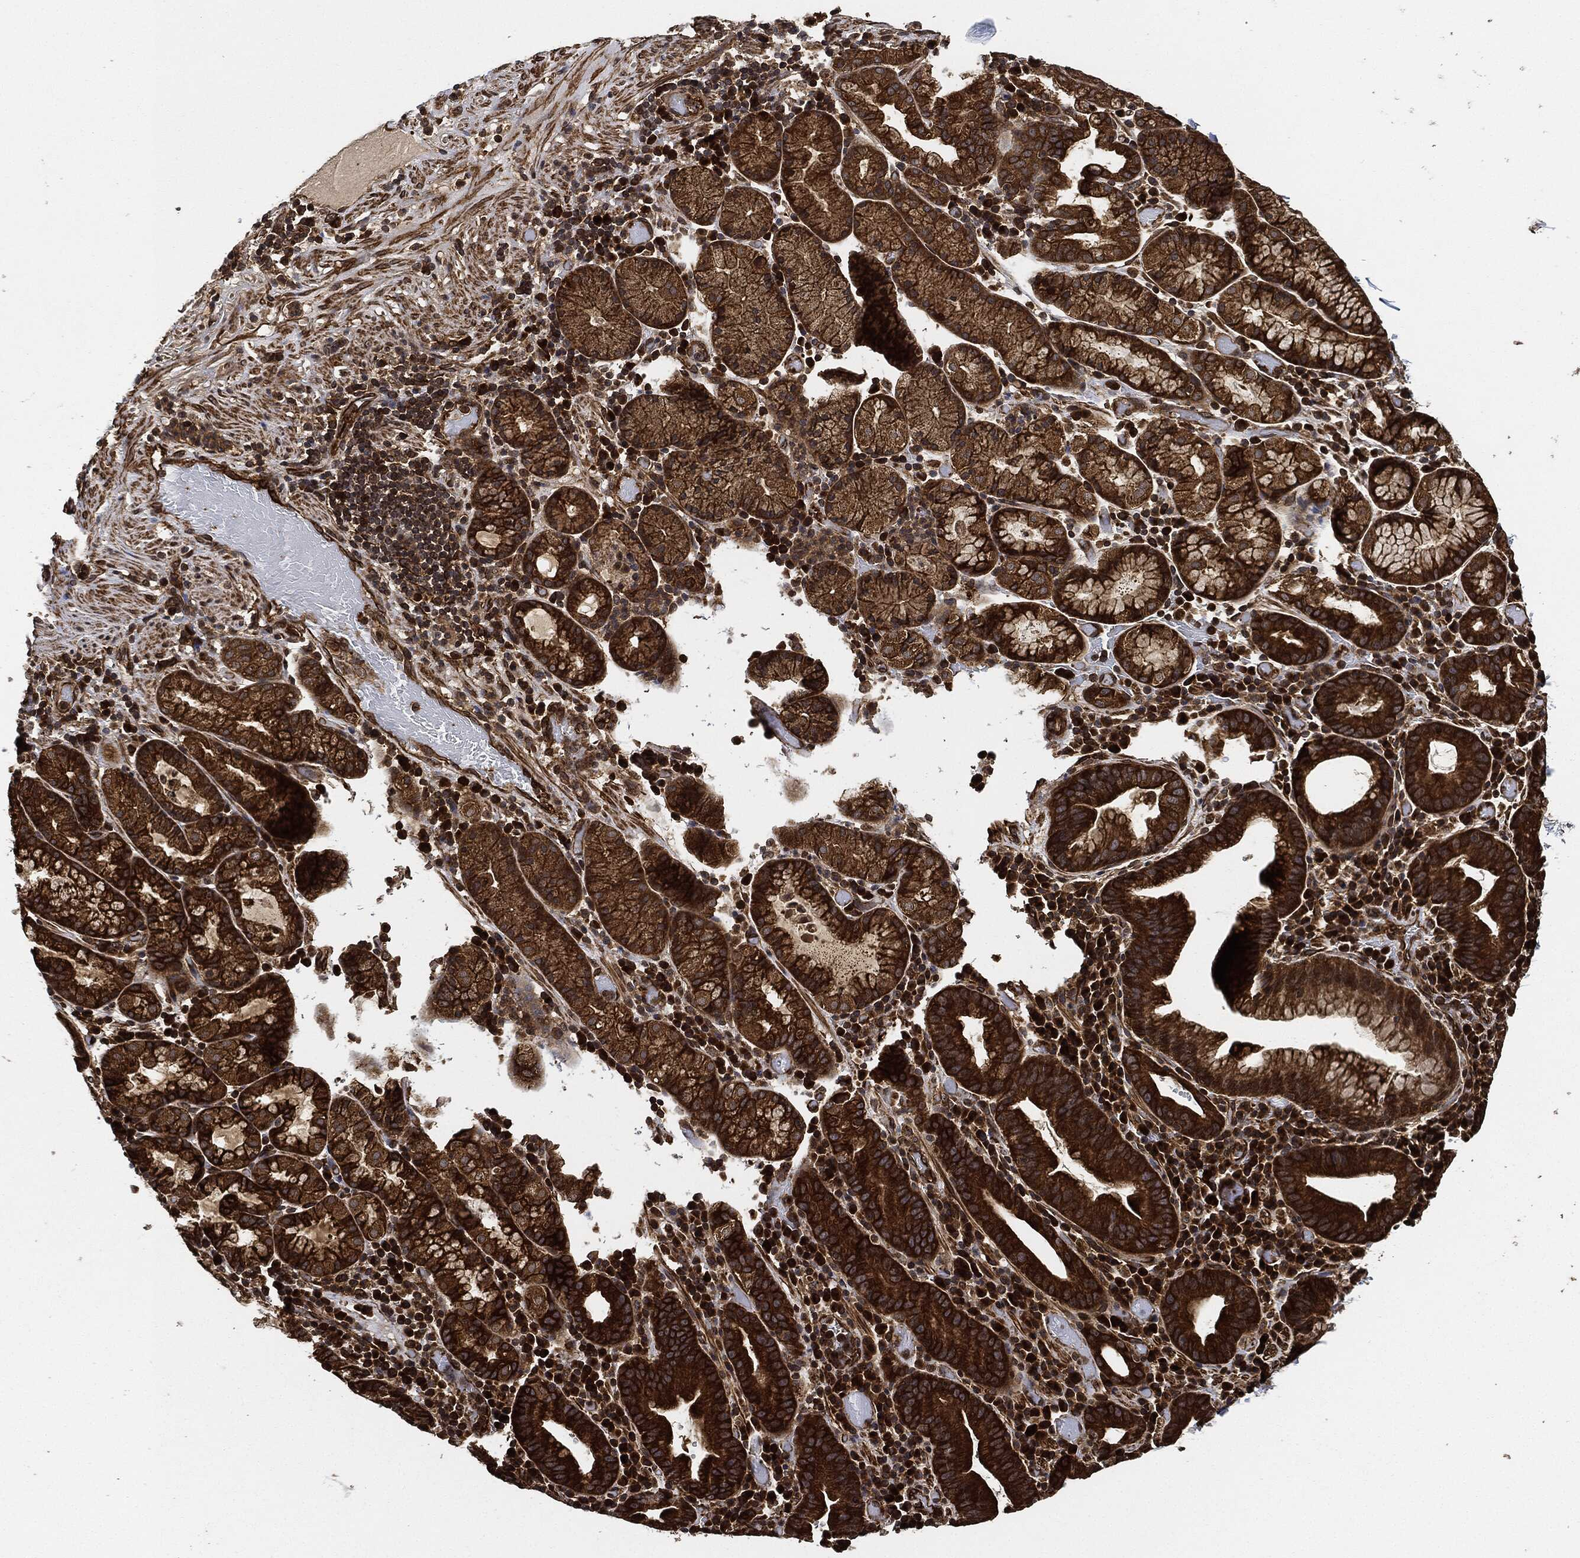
{"staining": {"intensity": "strong", "quantity": ">75%", "location": "cytoplasmic/membranous"}, "tissue": "stomach cancer", "cell_type": "Tumor cells", "image_type": "cancer", "snomed": [{"axis": "morphology", "description": "Adenocarcinoma, NOS"}, {"axis": "topography", "description": "Stomach"}], "caption": "A brown stain highlights strong cytoplasmic/membranous expression of a protein in stomach cancer (adenocarcinoma) tumor cells.", "gene": "CEP290", "patient": {"sex": "male", "age": 79}}